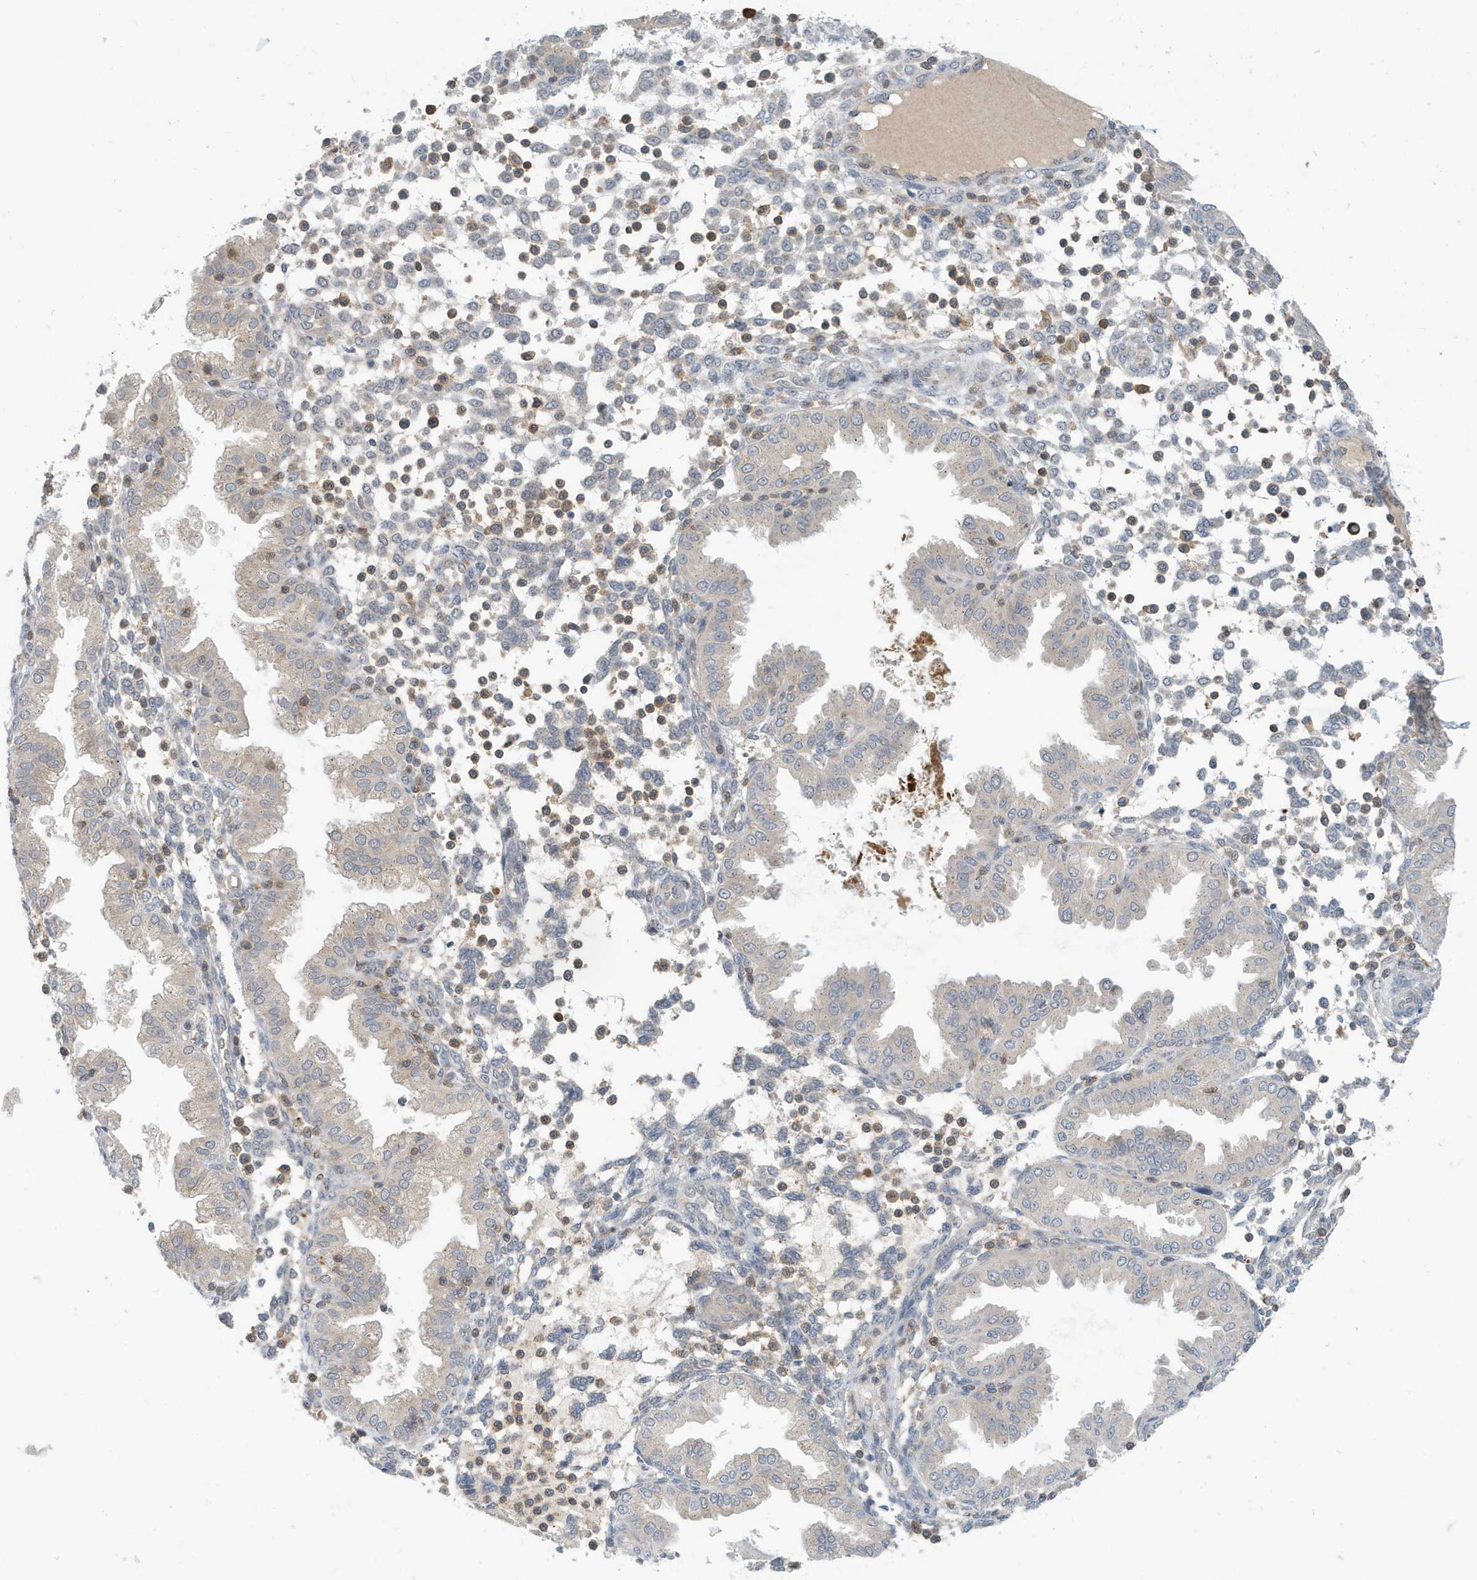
{"staining": {"intensity": "weak", "quantity": "<25%", "location": "cytoplasmic/membranous"}, "tissue": "endometrium", "cell_type": "Cells in endometrial stroma", "image_type": "normal", "snomed": [{"axis": "morphology", "description": "Normal tissue, NOS"}, {"axis": "topography", "description": "Endometrium"}], "caption": "Immunohistochemistry of normal human endometrium displays no staining in cells in endometrial stroma. Brightfield microscopy of IHC stained with DAB (3,3'-diaminobenzidine) (brown) and hematoxylin (blue), captured at high magnification.", "gene": "NSUN3", "patient": {"sex": "female", "age": 53}}